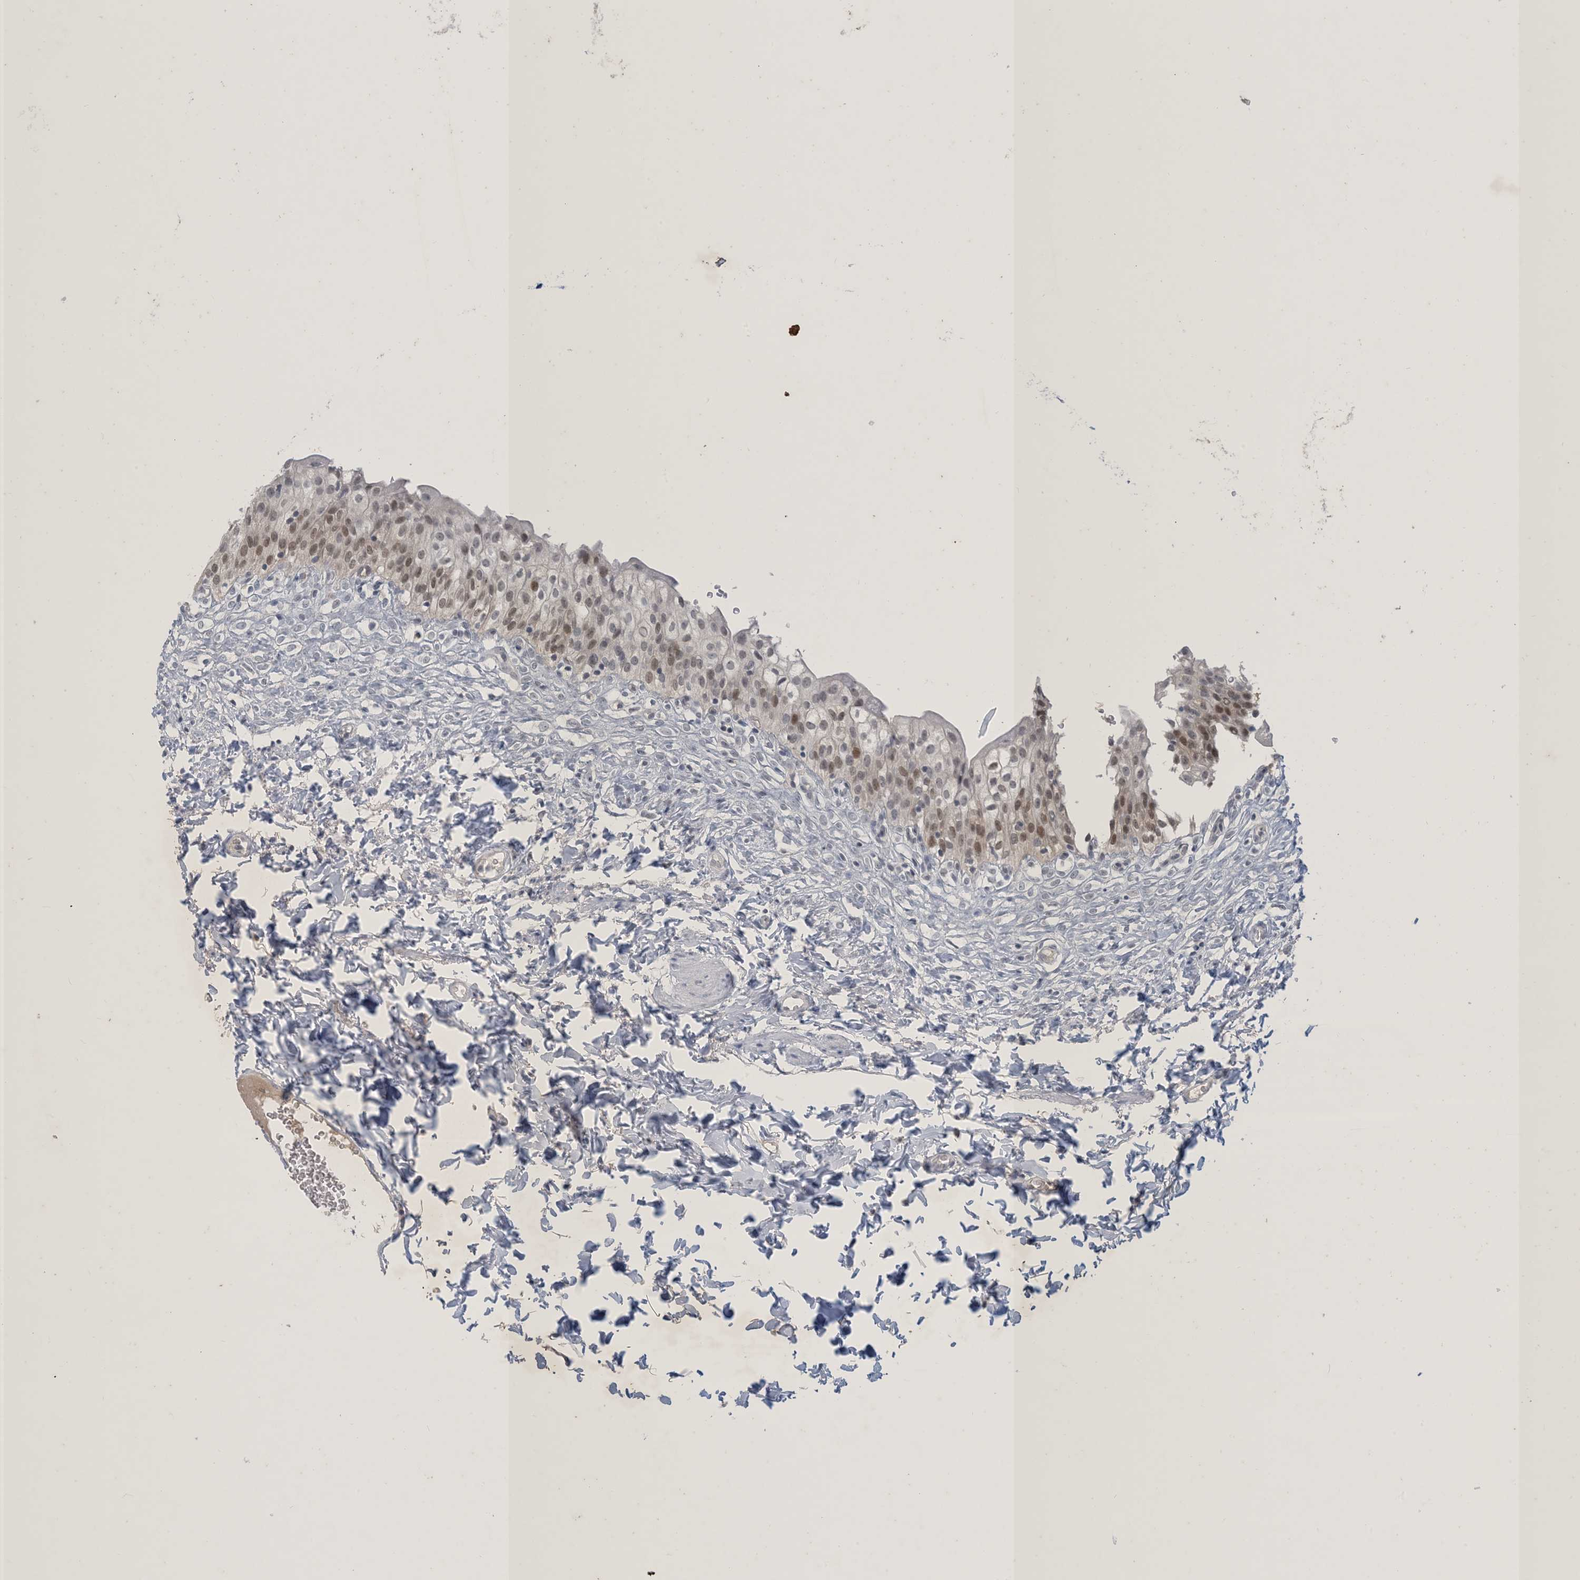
{"staining": {"intensity": "strong", "quantity": "25%-75%", "location": "nuclear"}, "tissue": "urinary bladder", "cell_type": "Urothelial cells", "image_type": "normal", "snomed": [{"axis": "morphology", "description": "Normal tissue, NOS"}, {"axis": "topography", "description": "Urinary bladder"}], "caption": "Immunohistochemistry micrograph of normal urinary bladder stained for a protein (brown), which shows high levels of strong nuclear staining in about 25%-75% of urothelial cells.", "gene": "ZNF674", "patient": {"sex": "male", "age": 55}}